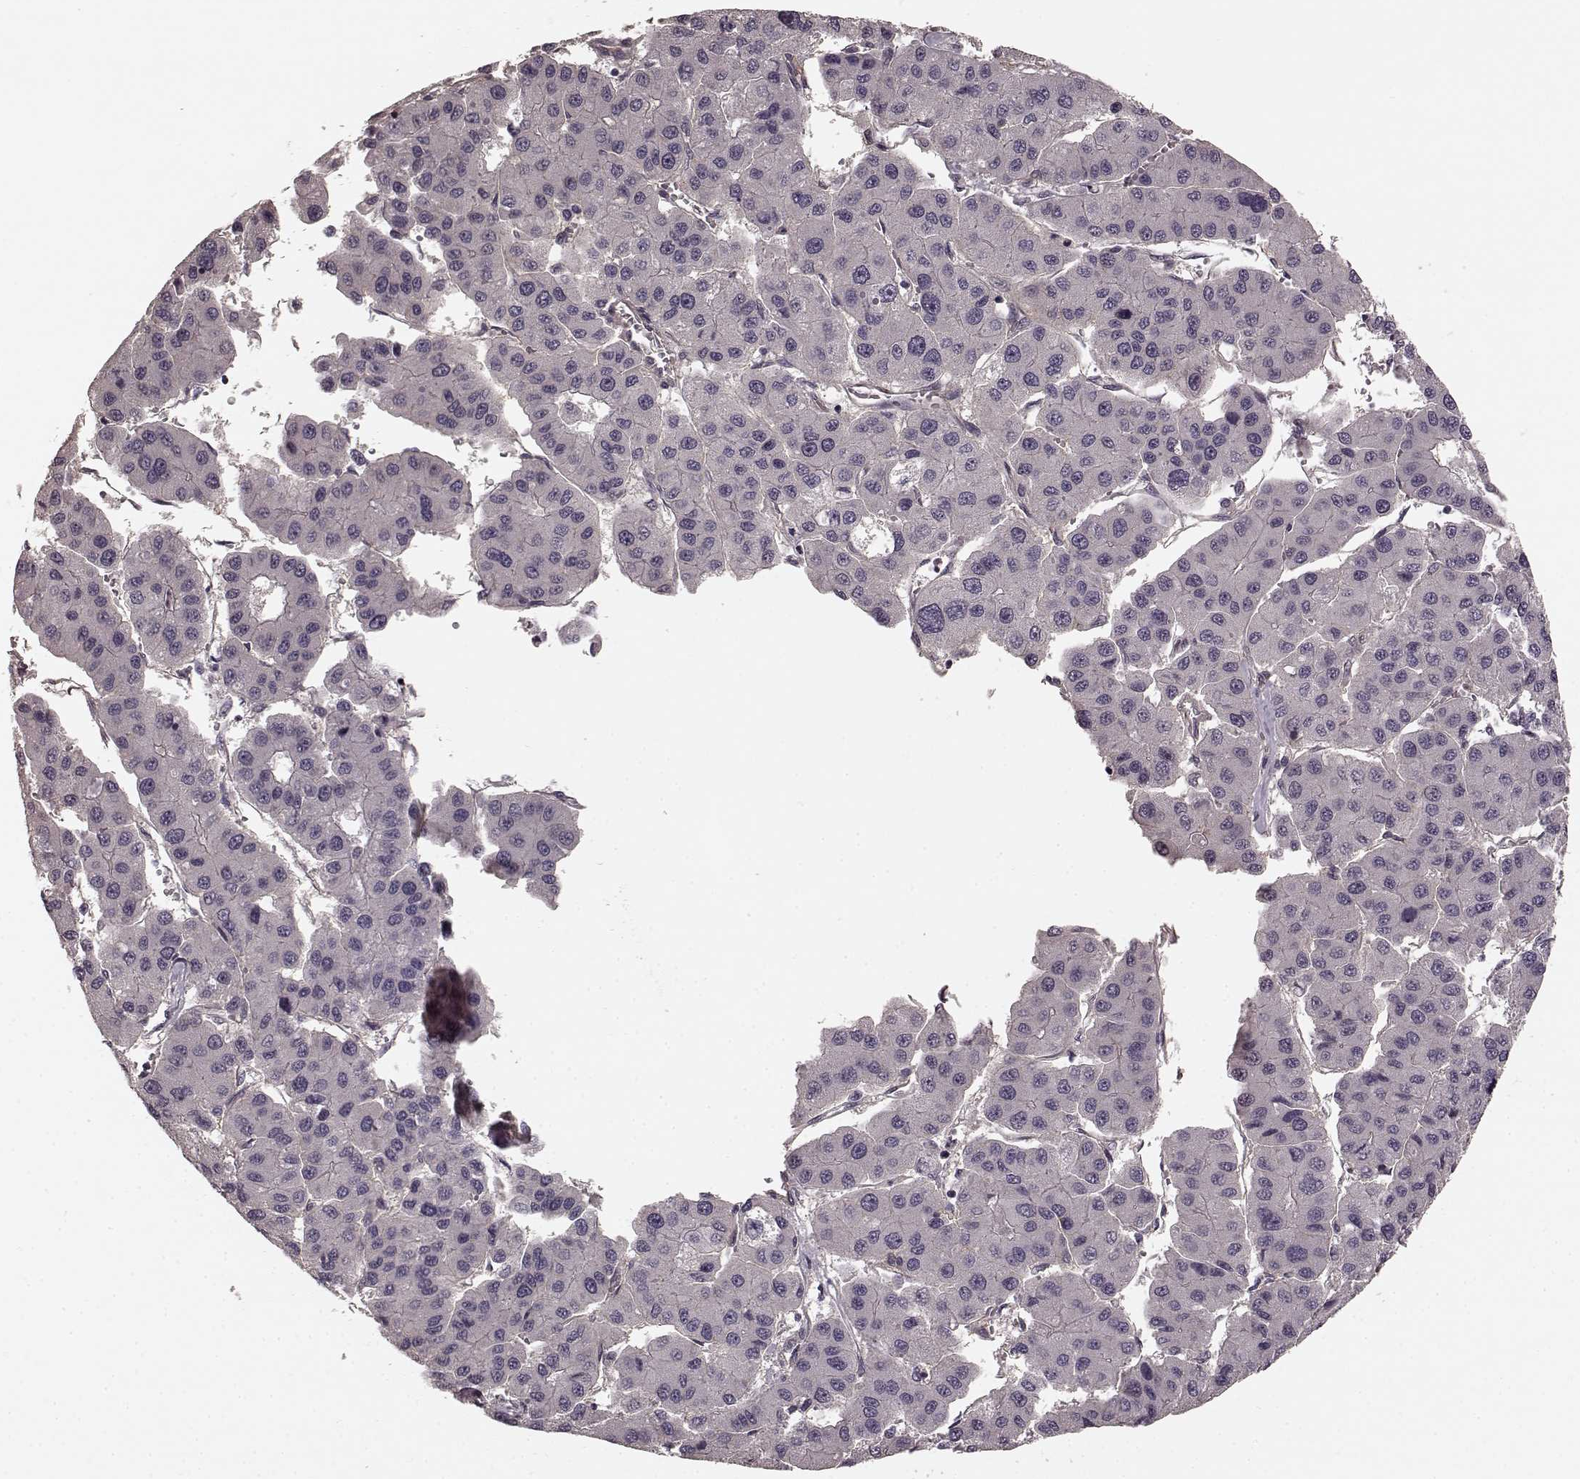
{"staining": {"intensity": "negative", "quantity": "none", "location": "none"}, "tissue": "liver cancer", "cell_type": "Tumor cells", "image_type": "cancer", "snomed": [{"axis": "morphology", "description": "Carcinoma, Hepatocellular, NOS"}, {"axis": "topography", "description": "Liver"}], "caption": "Tumor cells show no significant staining in liver hepatocellular carcinoma.", "gene": "PRKCE", "patient": {"sex": "male", "age": 73}}